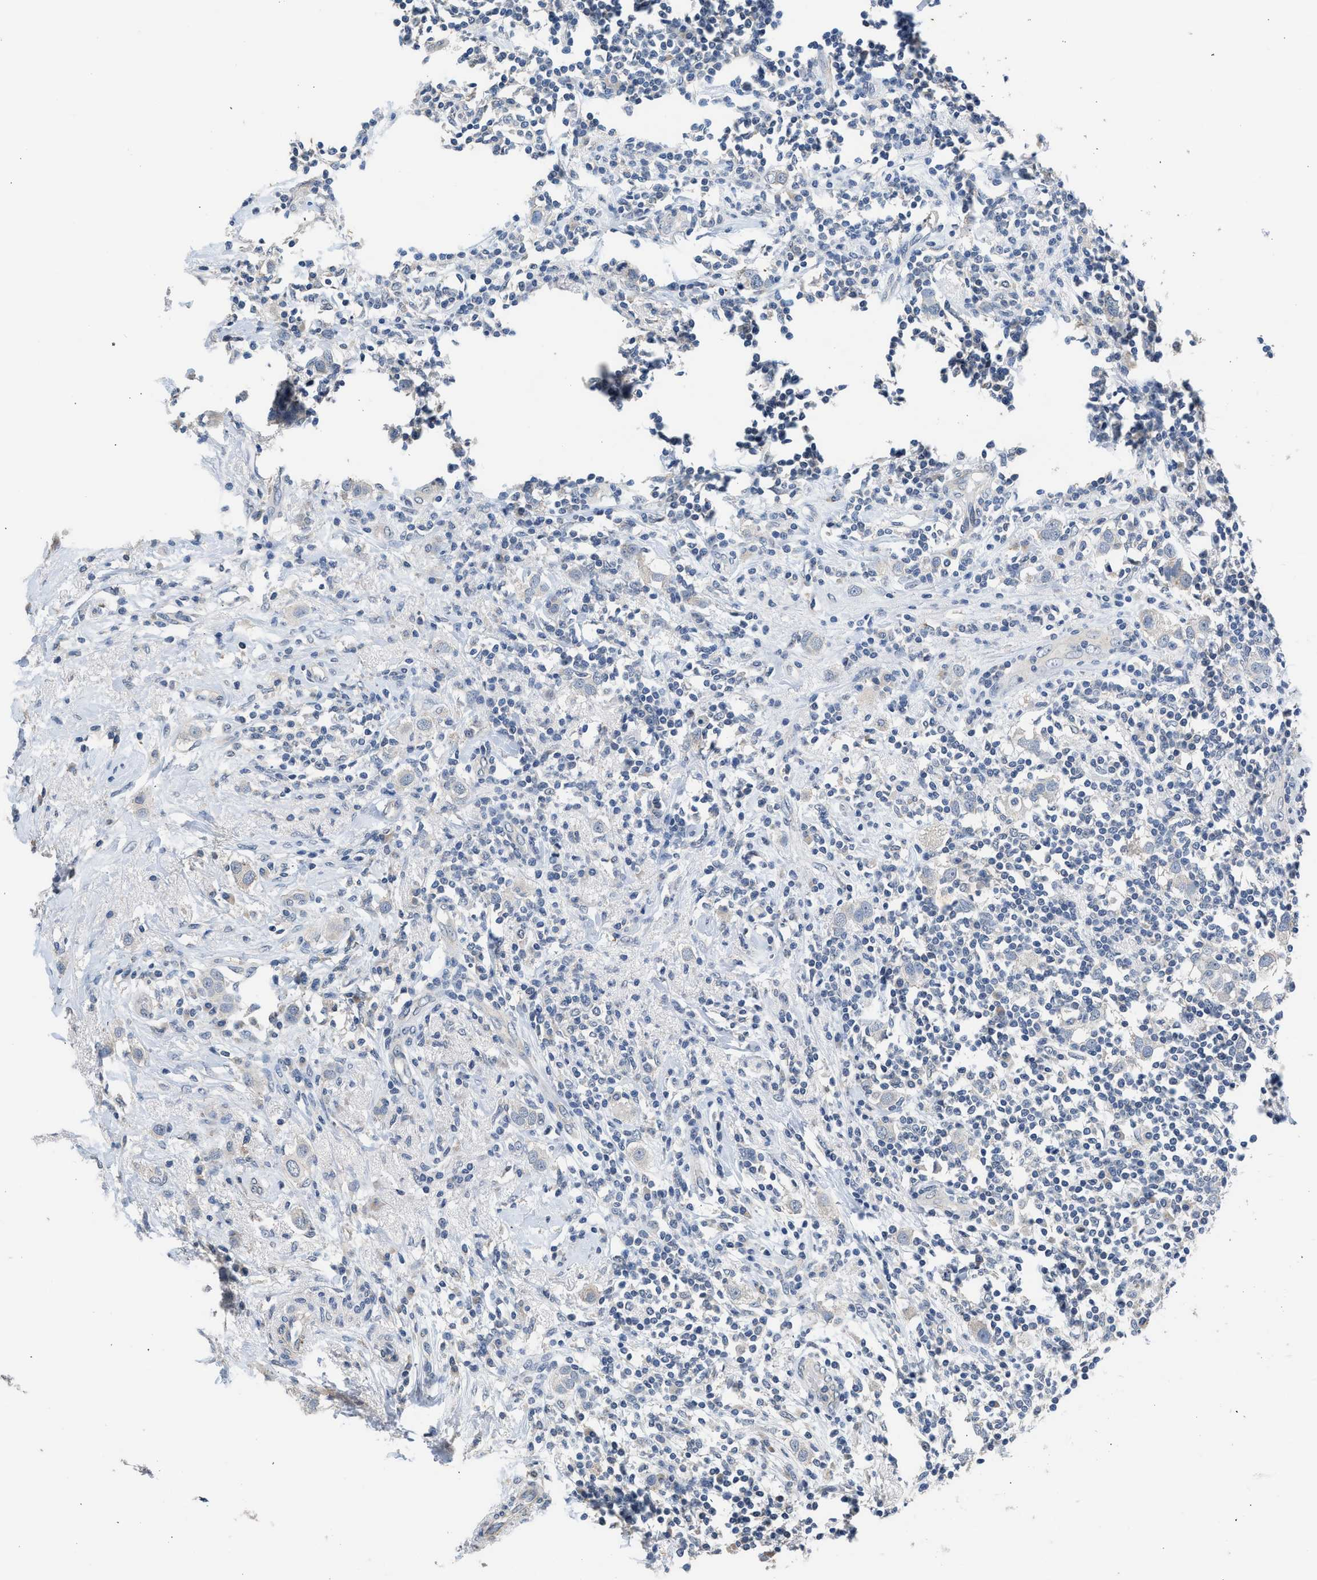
{"staining": {"intensity": "negative", "quantity": "none", "location": "none"}, "tissue": "breast cancer", "cell_type": "Tumor cells", "image_type": "cancer", "snomed": [{"axis": "morphology", "description": "Duct carcinoma"}, {"axis": "topography", "description": "Breast"}], "caption": "The photomicrograph exhibits no staining of tumor cells in intraductal carcinoma (breast).", "gene": "CSF3R", "patient": {"sex": "female", "age": 50}}